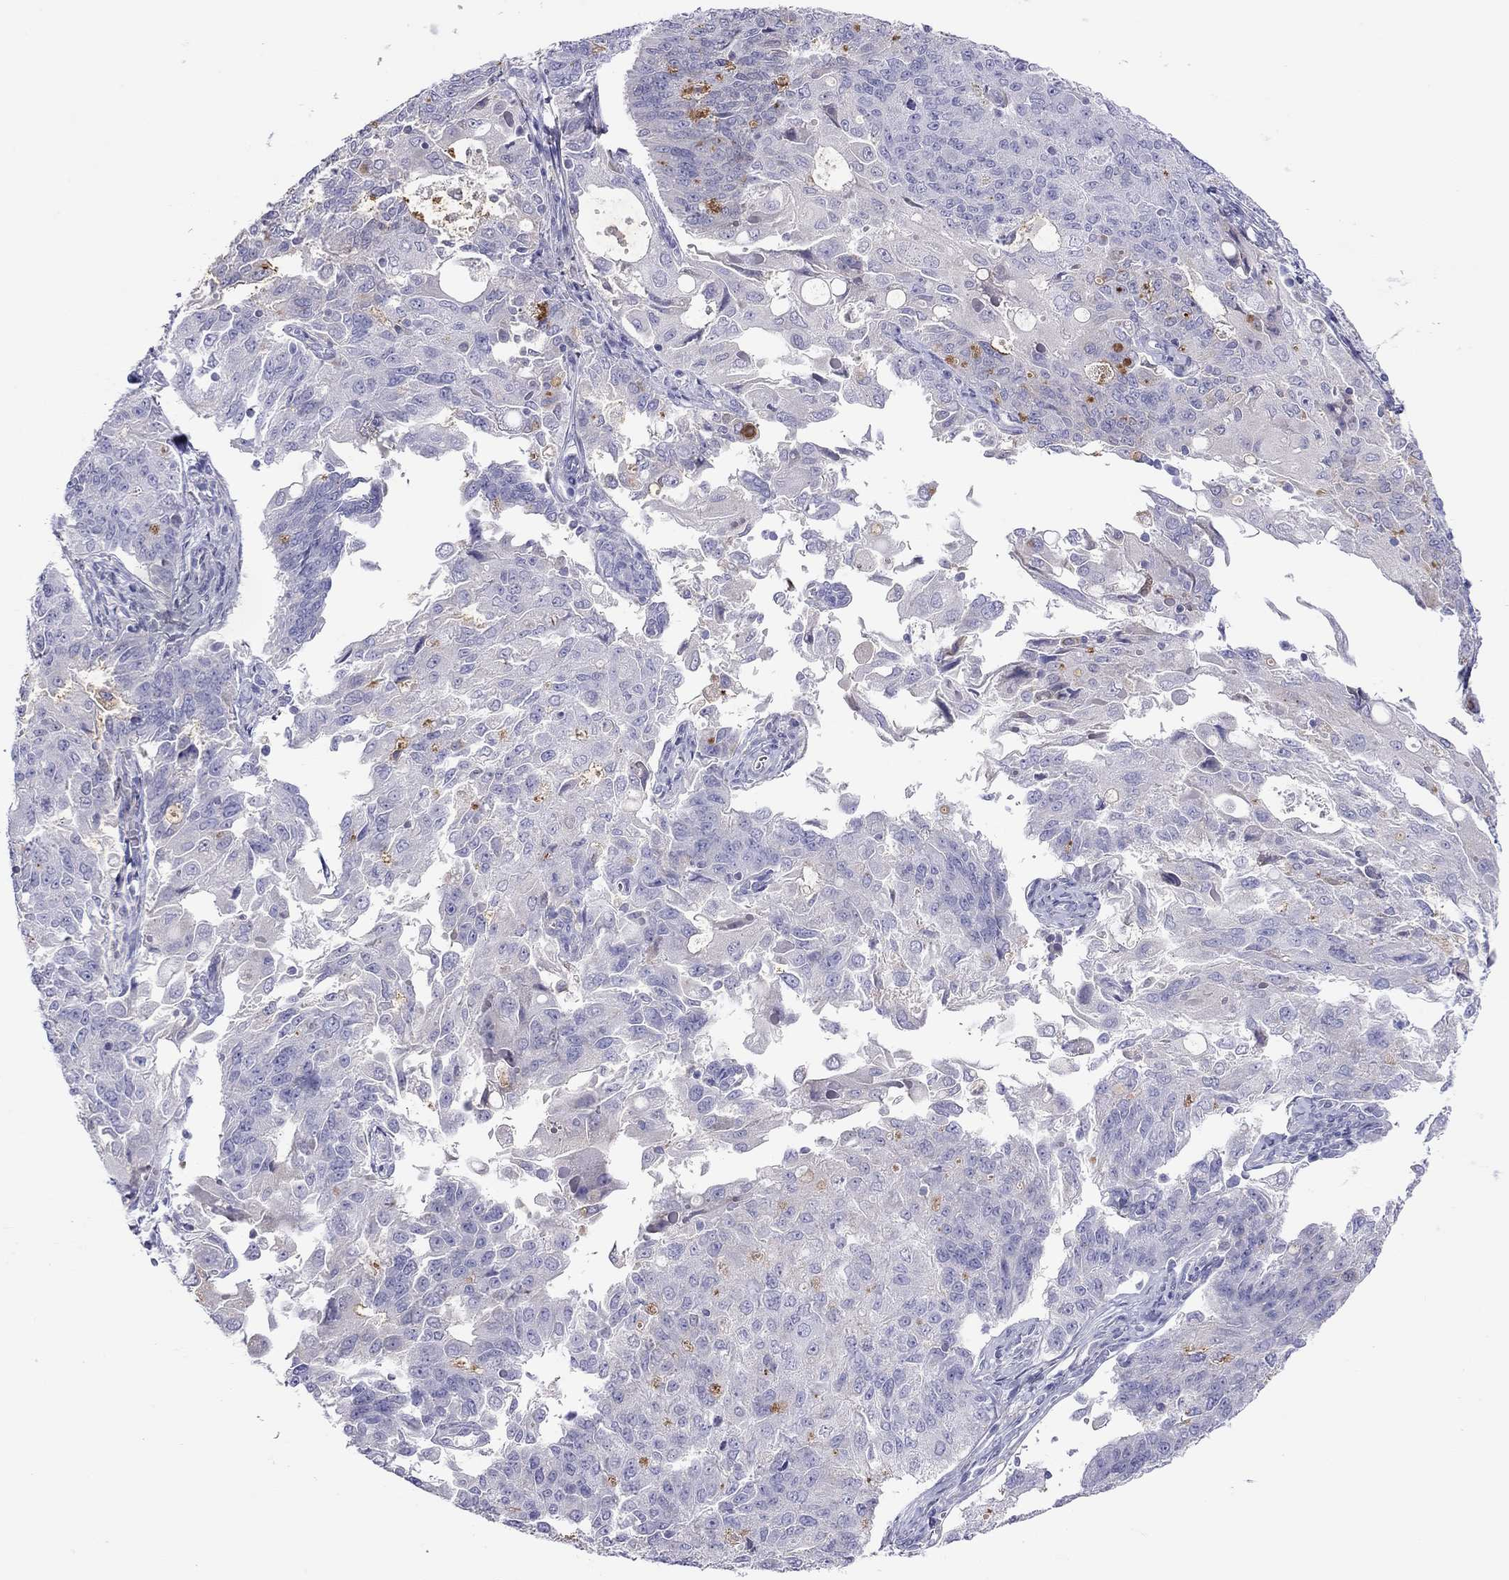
{"staining": {"intensity": "negative", "quantity": "none", "location": "none"}, "tissue": "endometrial cancer", "cell_type": "Tumor cells", "image_type": "cancer", "snomed": [{"axis": "morphology", "description": "Adenocarcinoma, NOS"}, {"axis": "topography", "description": "Endometrium"}], "caption": "The photomicrograph demonstrates no staining of tumor cells in endometrial adenocarcinoma.", "gene": "SLC46A2", "patient": {"sex": "female", "age": 43}}